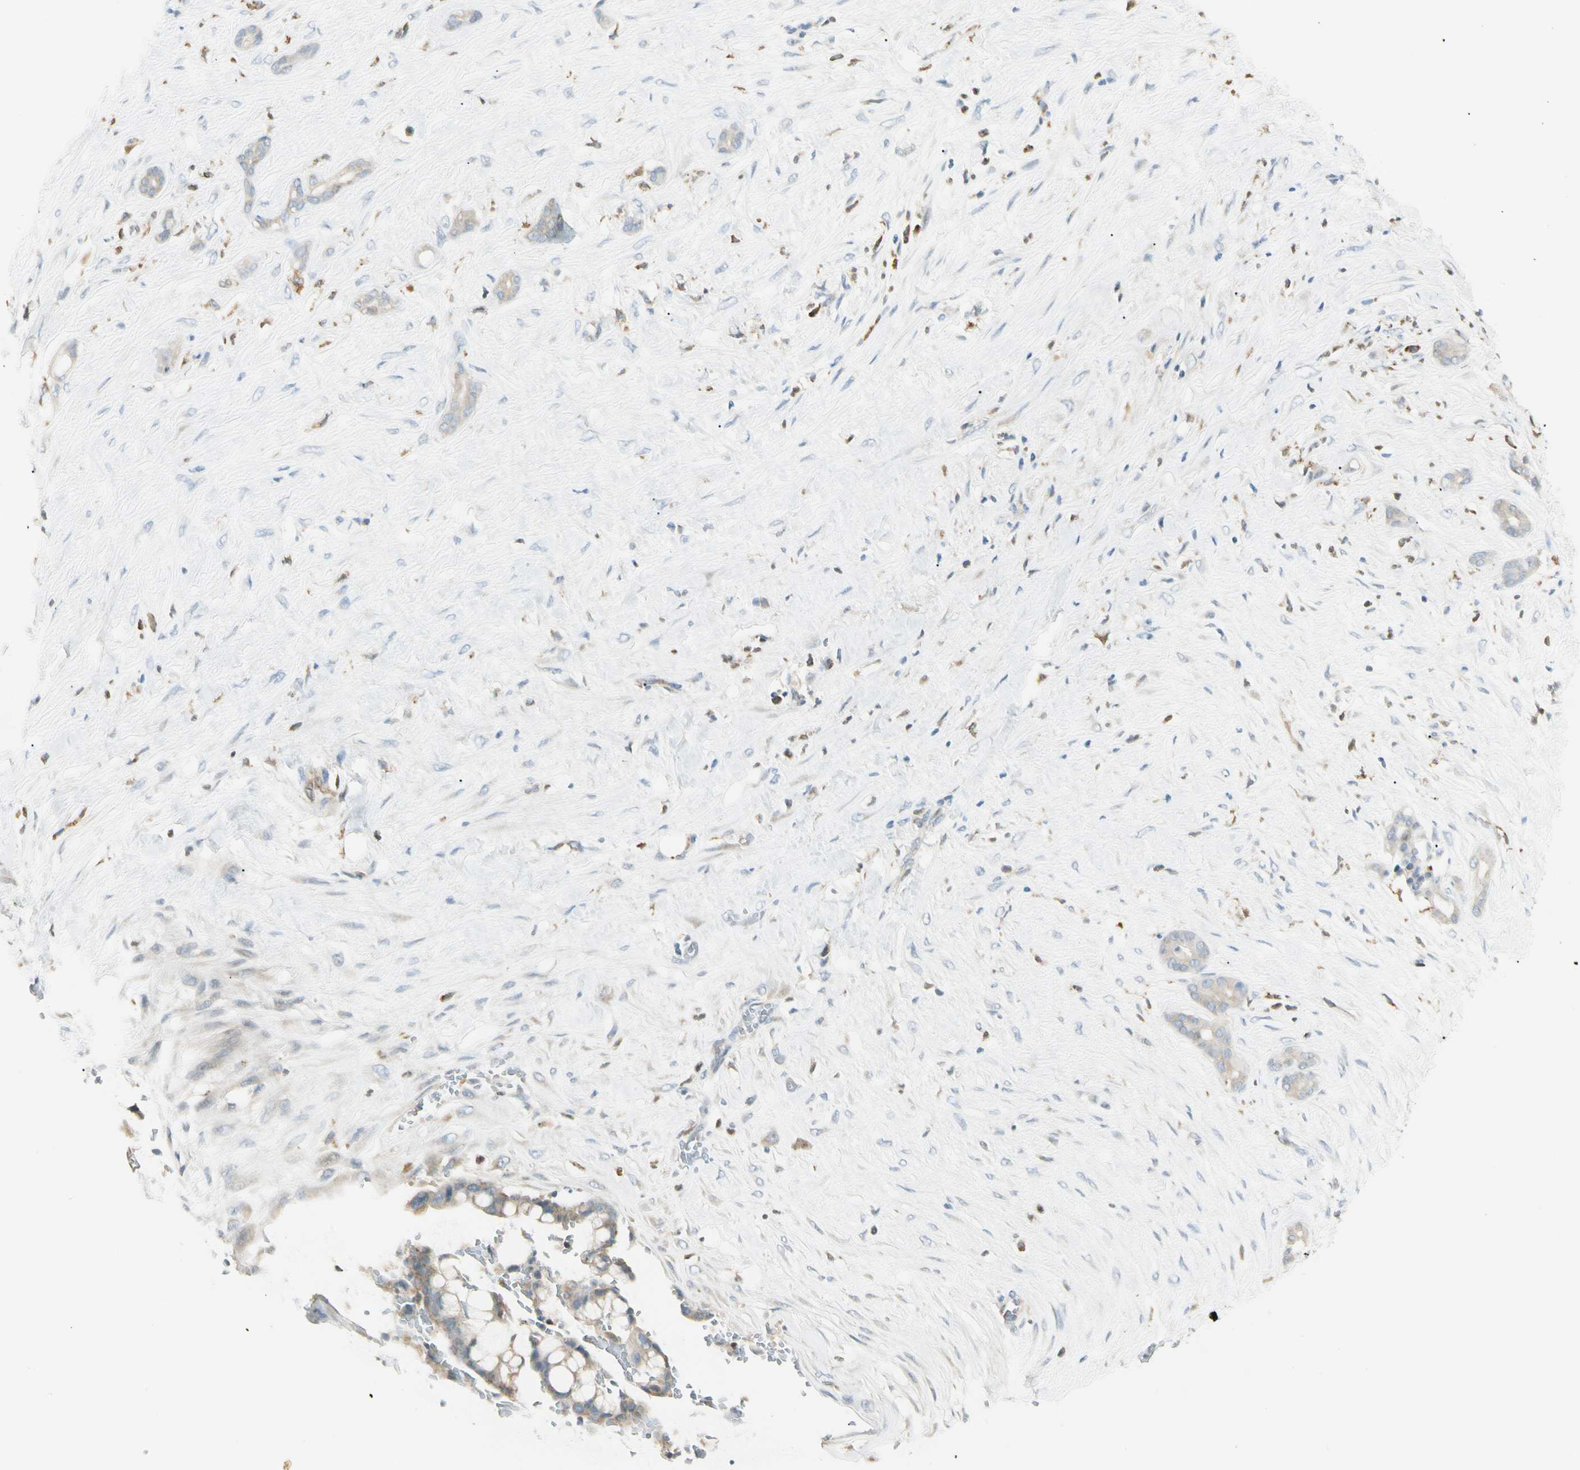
{"staining": {"intensity": "weak", "quantity": "25%-75%", "location": "cytoplasmic/membranous"}, "tissue": "pancreatic cancer", "cell_type": "Tumor cells", "image_type": "cancer", "snomed": [{"axis": "morphology", "description": "Adenocarcinoma, NOS"}, {"axis": "topography", "description": "Pancreas"}], "caption": "Pancreatic adenocarcinoma stained for a protein displays weak cytoplasmic/membranous positivity in tumor cells. (Brightfield microscopy of DAB IHC at high magnification).", "gene": "LPCAT2", "patient": {"sex": "male", "age": 41}}